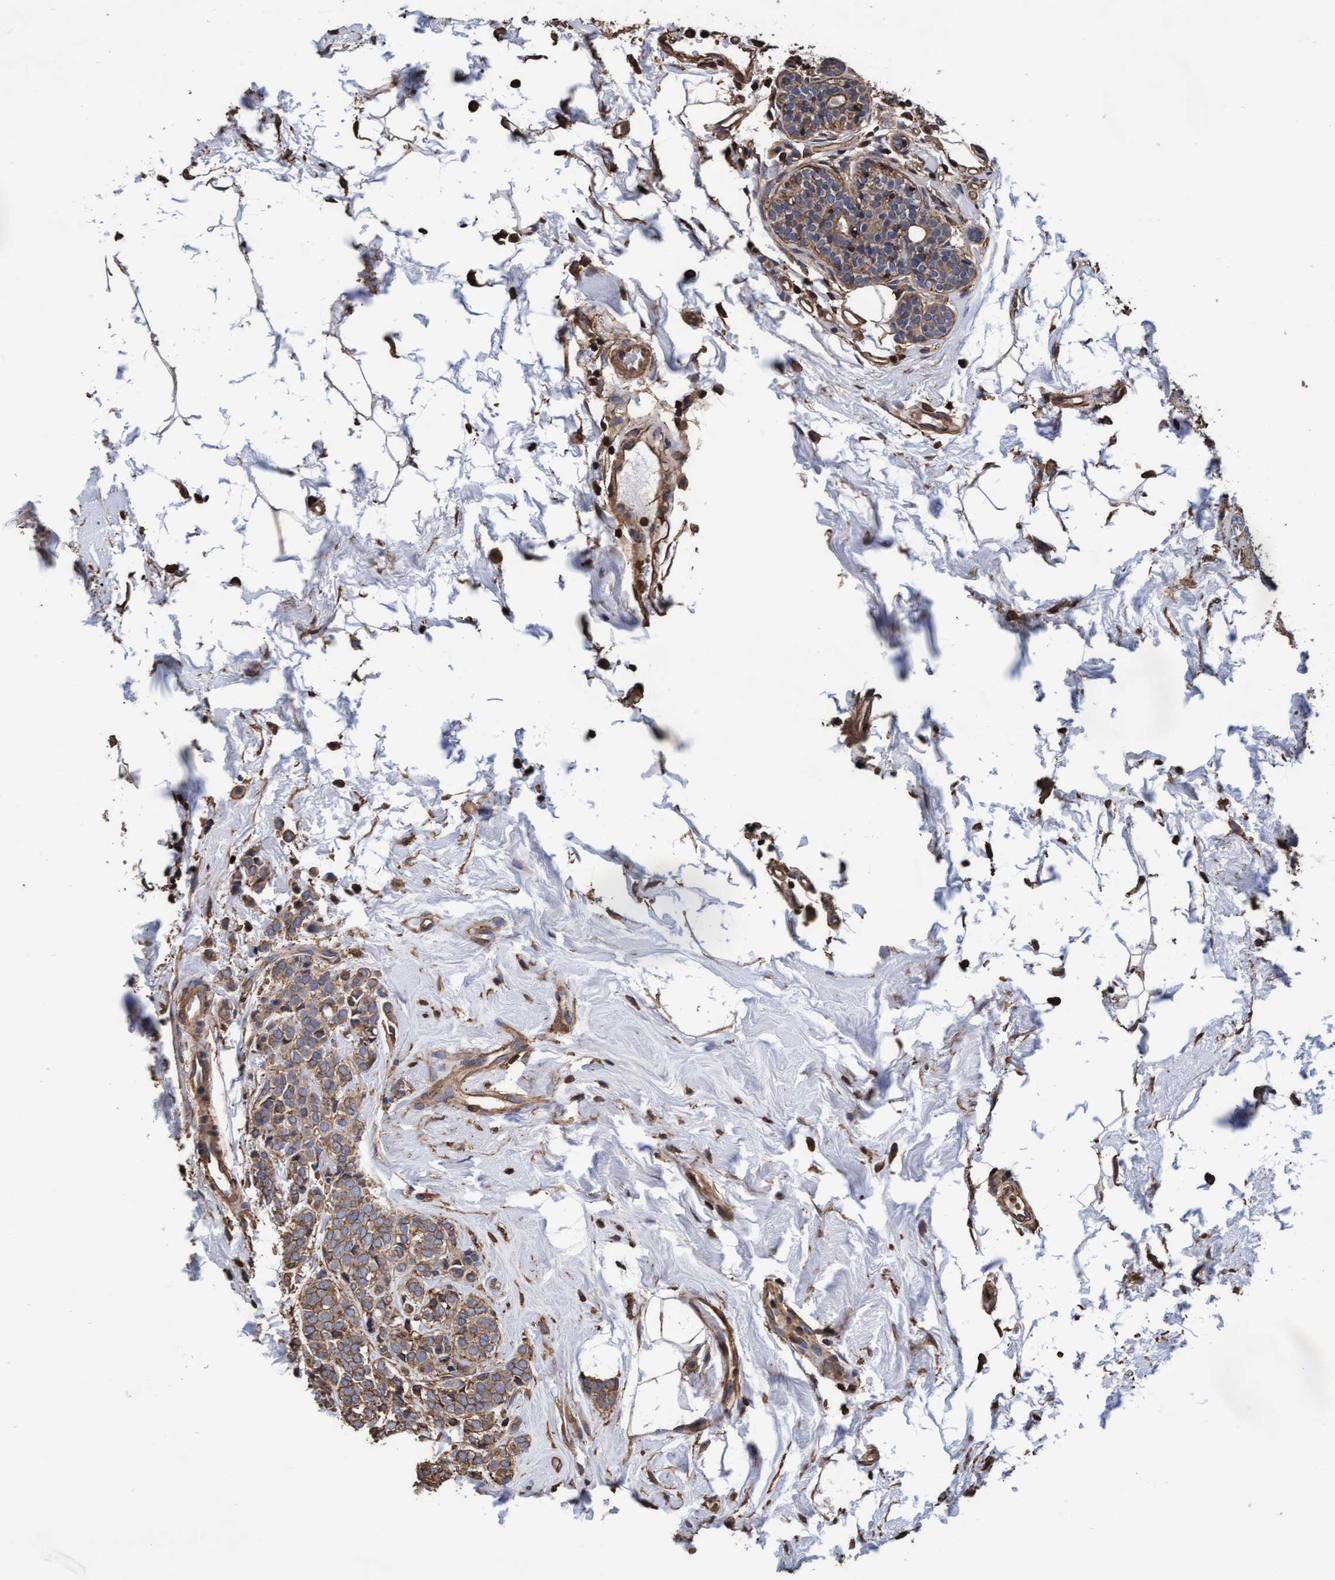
{"staining": {"intensity": "moderate", "quantity": ">75%", "location": "cytoplasmic/membranous"}, "tissue": "breast cancer", "cell_type": "Tumor cells", "image_type": "cancer", "snomed": [{"axis": "morphology", "description": "Lobular carcinoma"}, {"axis": "topography", "description": "Breast"}], "caption": "A brown stain highlights moderate cytoplasmic/membranous positivity of a protein in breast lobular carcinoma tumor cells. (IHC, brightfield microscopy, high magnification).", "gene": "GRHPR", "patient": {"sex": "female", "age": 50}}